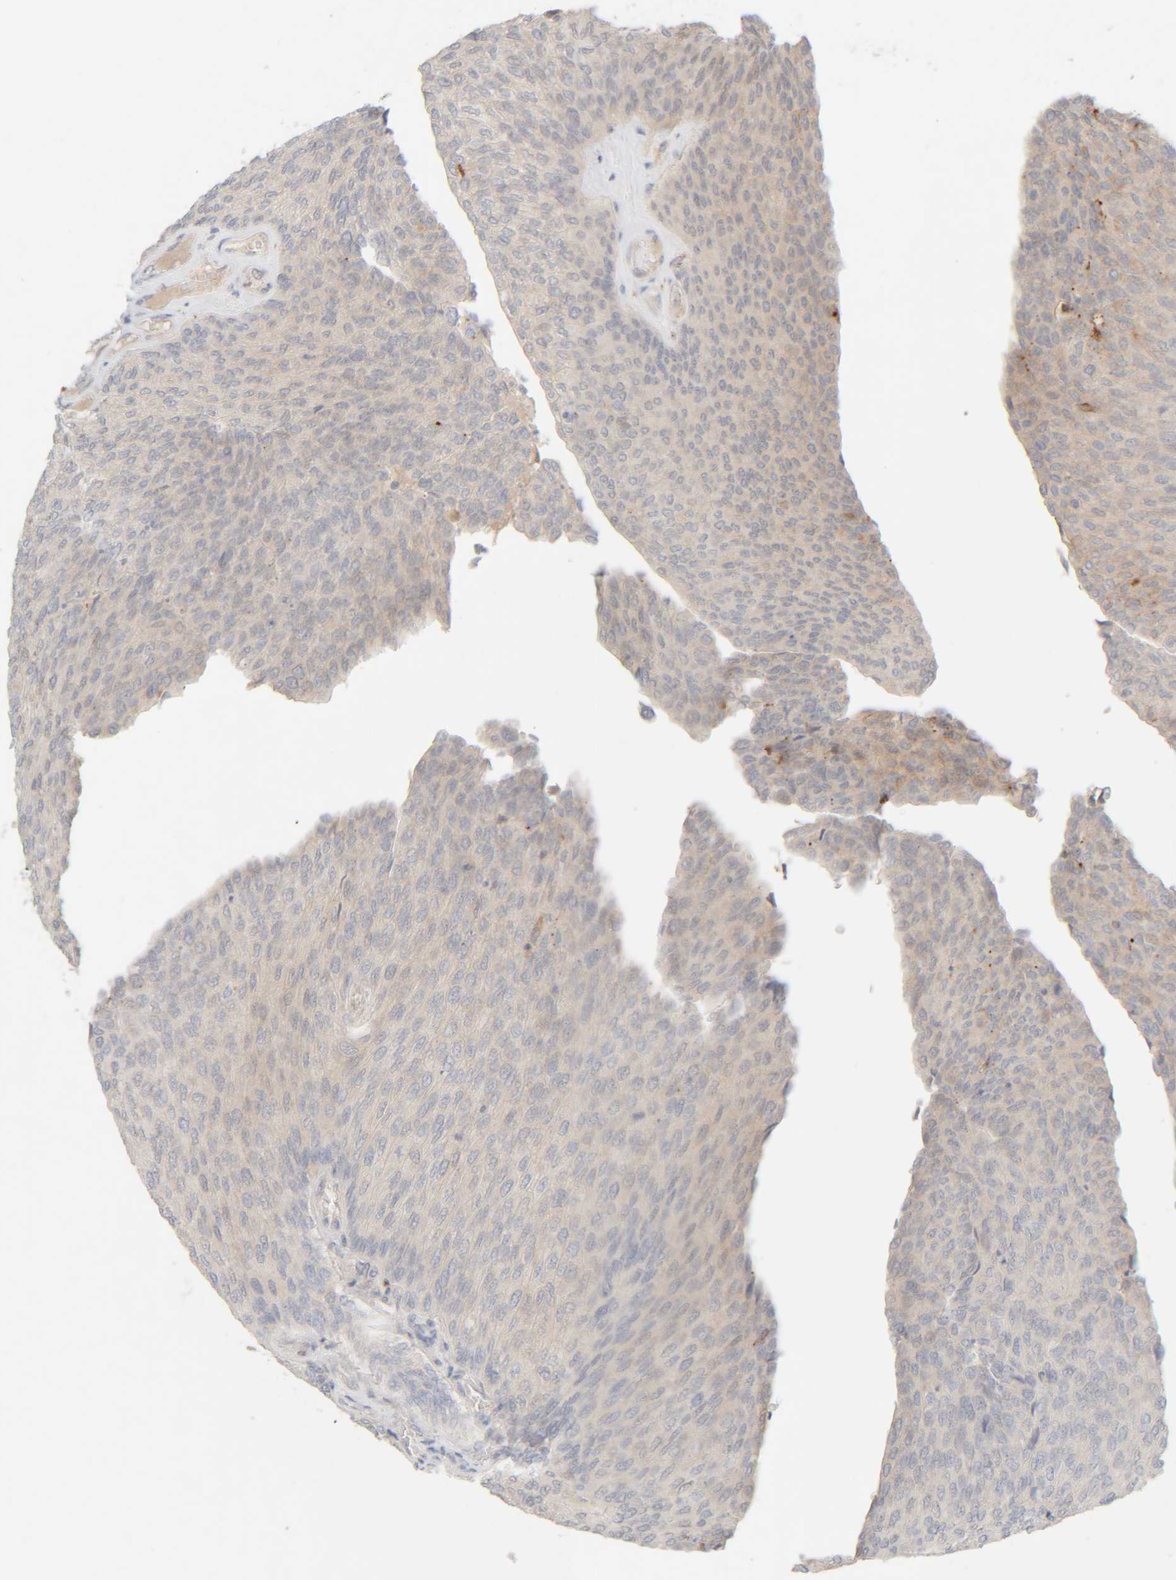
{"staining": {"intensity": "weak", "quantity": "<25%", "location": "cytoplasmic/membranous"}, "tissue": "urothelial cancer", "cell_type": "Tumor cells", "image_type": "cancer", "snomed": [{"axis": "morphology", "description": "Urothelial carcinoma, Low grade"}, {"axis": "topography", "description": "Urinary bladder"}], "caption": "Image shows no protein positivity in tumor cells of low-grade urothelial carcinoma tissue.", "gene": "CHKA", "patient": {"sex": "female", "age": 79}}